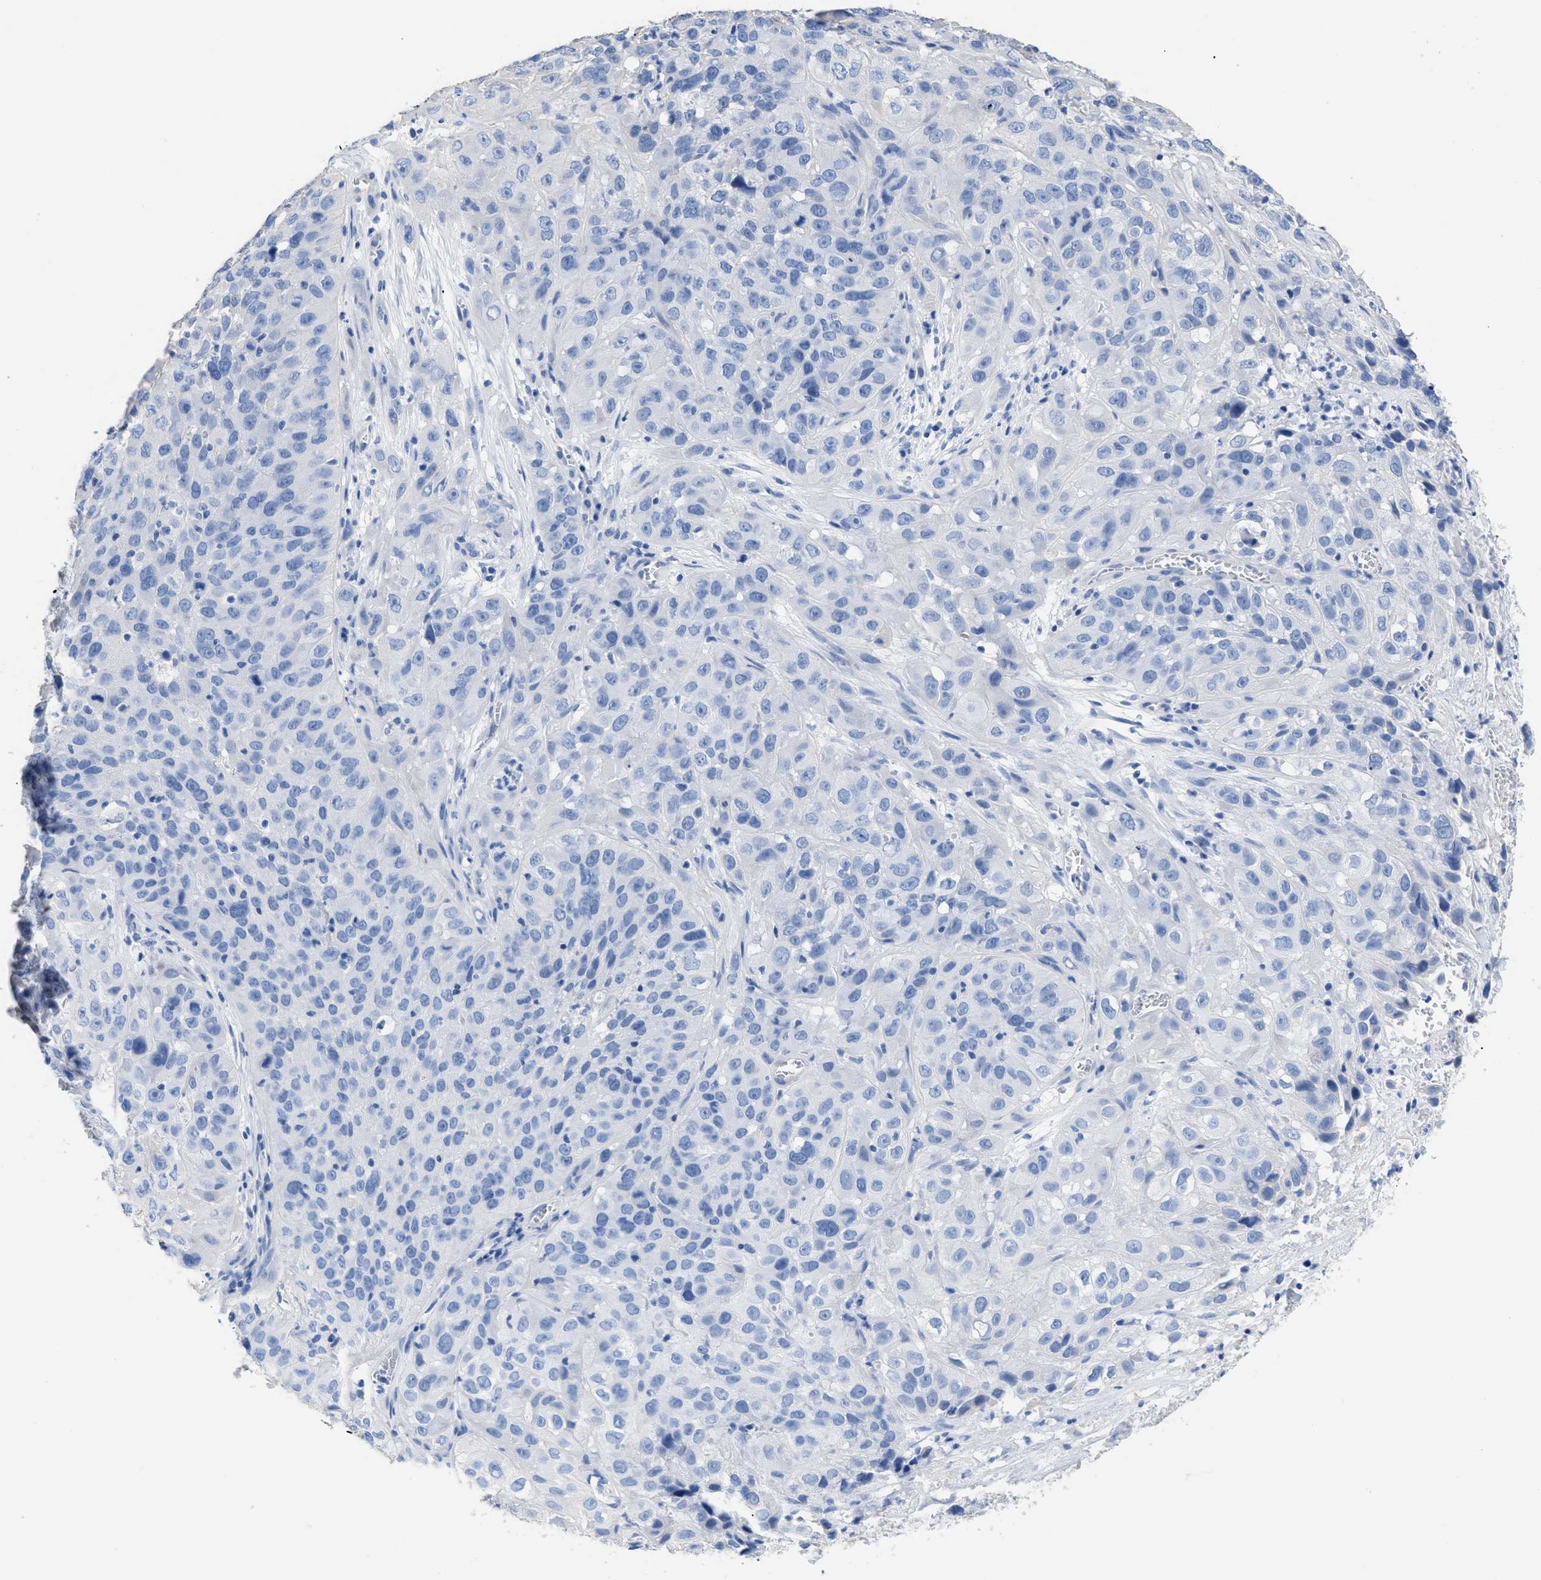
{"staining": {"intensity": "negative", "quantity": "none", "location": "none"}, "tissue": "cervical cancer", "cell_type": "Tumor cells", "image_type": "cancer", "snomed": [{"axis": "morphology", "description": "Squamous cell carcinoma, NOS"}, {"axis": "topography", "description": "Cervix"}], "caption": "Immunohistochemistry photomicrograph of human cervical cancer (squamous cell carcinoma) stained for a protein (brown), which reveals no expression in tumor cells.", "gene": "DLC1", "patient": {"sex": "female", "age": 32}}